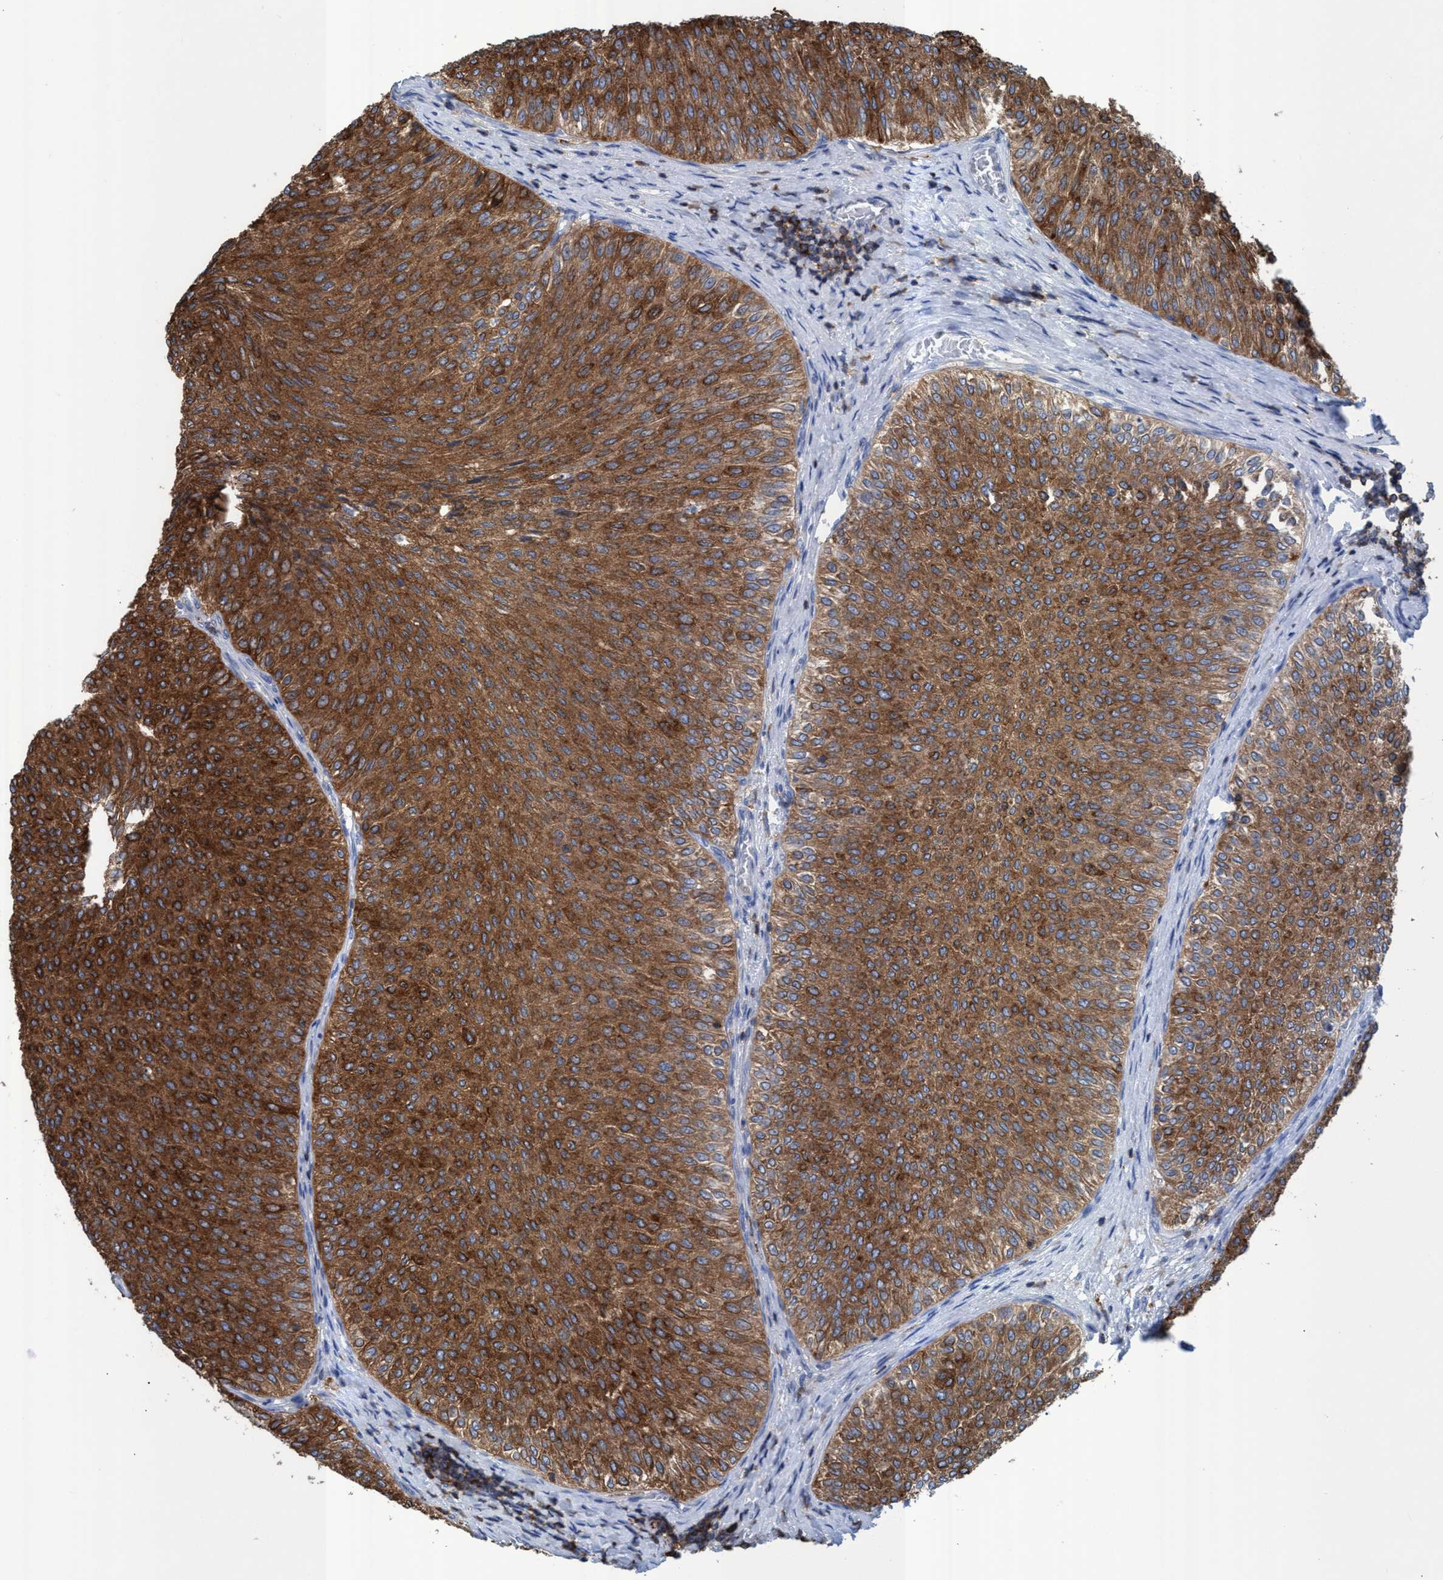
{"staining": {"intensity": "strong", "quantity": ">75%", "location": "cytoplasmic/membranous"}, "tissue": "urothelial cancer", "cell_type": "Tumor cells", "image_type": "cancer", "snomed": [{"axis": "morphology", "description": "Urothelial carcinoma, Low grade"}, {"axis": "topography", "description": "Urinary bladder"}], "caption": "DAB immunohistochemical staining of human low-grade urothelial carcinoma reveals strong cytoplasmic/membranous protein staining in about >75% of tumor cells.", "gene": "EZR", "patient": {"sex": "male", "age": 78}}